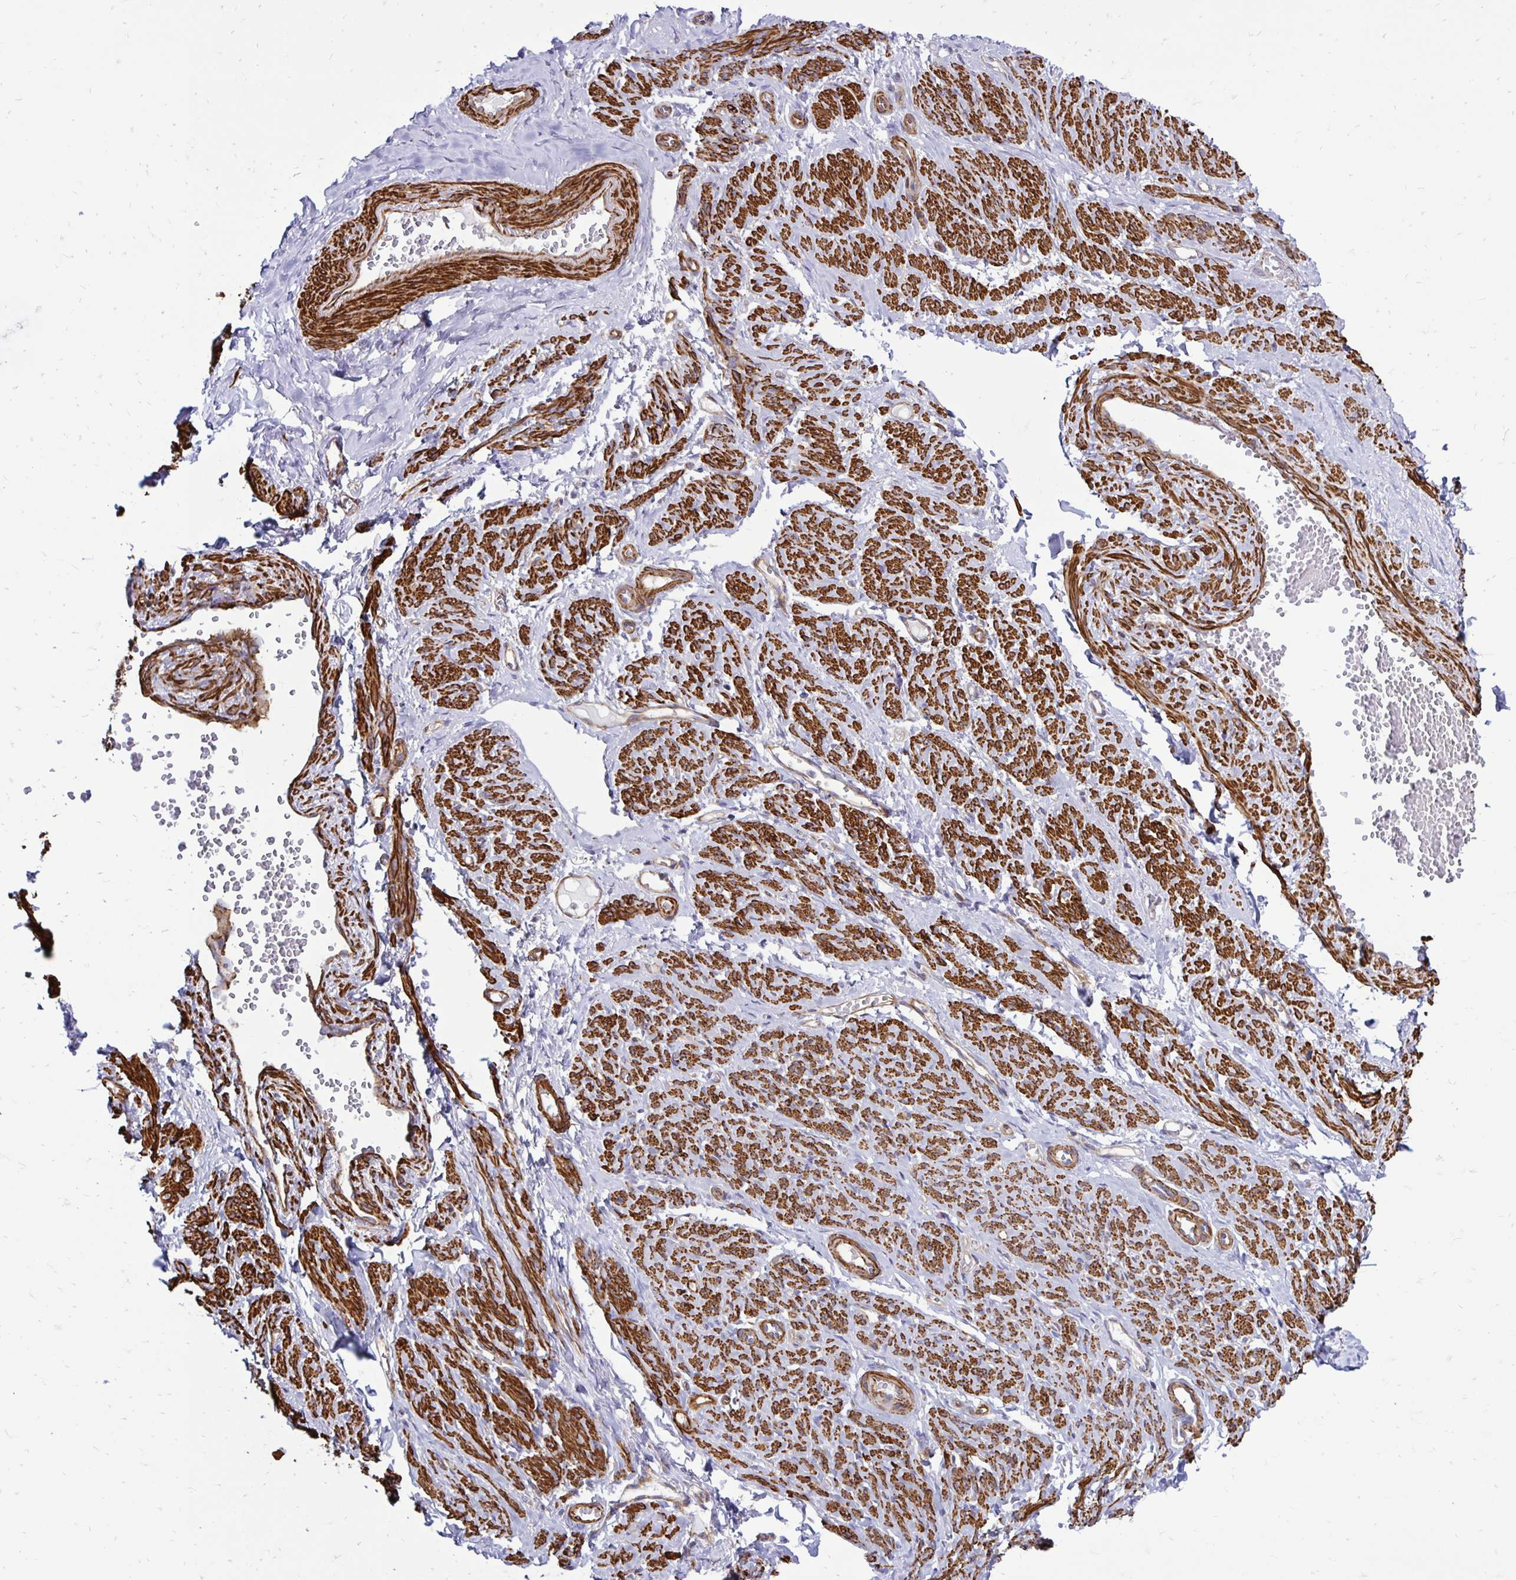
{"staining": {"intensity": "strong", "quantity": ">75%", "location": "cytoplasmic/membranous"}, "tissue": "smooth muscle", "cell_type": "Smooth muscle cells", "image_type": "normal", "snomed": [{"axis": "morphology", "description": "Normal tissue, NOS"}, {"axis": "topography", "description": "Smooth muscle"}], "caption": "Immunohistochemical staining of normal smooth muscle reveals high levels of strong cytoplasmic/membranous staining in approximately >75% of smooth muscle cells.", "gene": "CTPS1", "patient": {"sex": "female", "age": 65}}